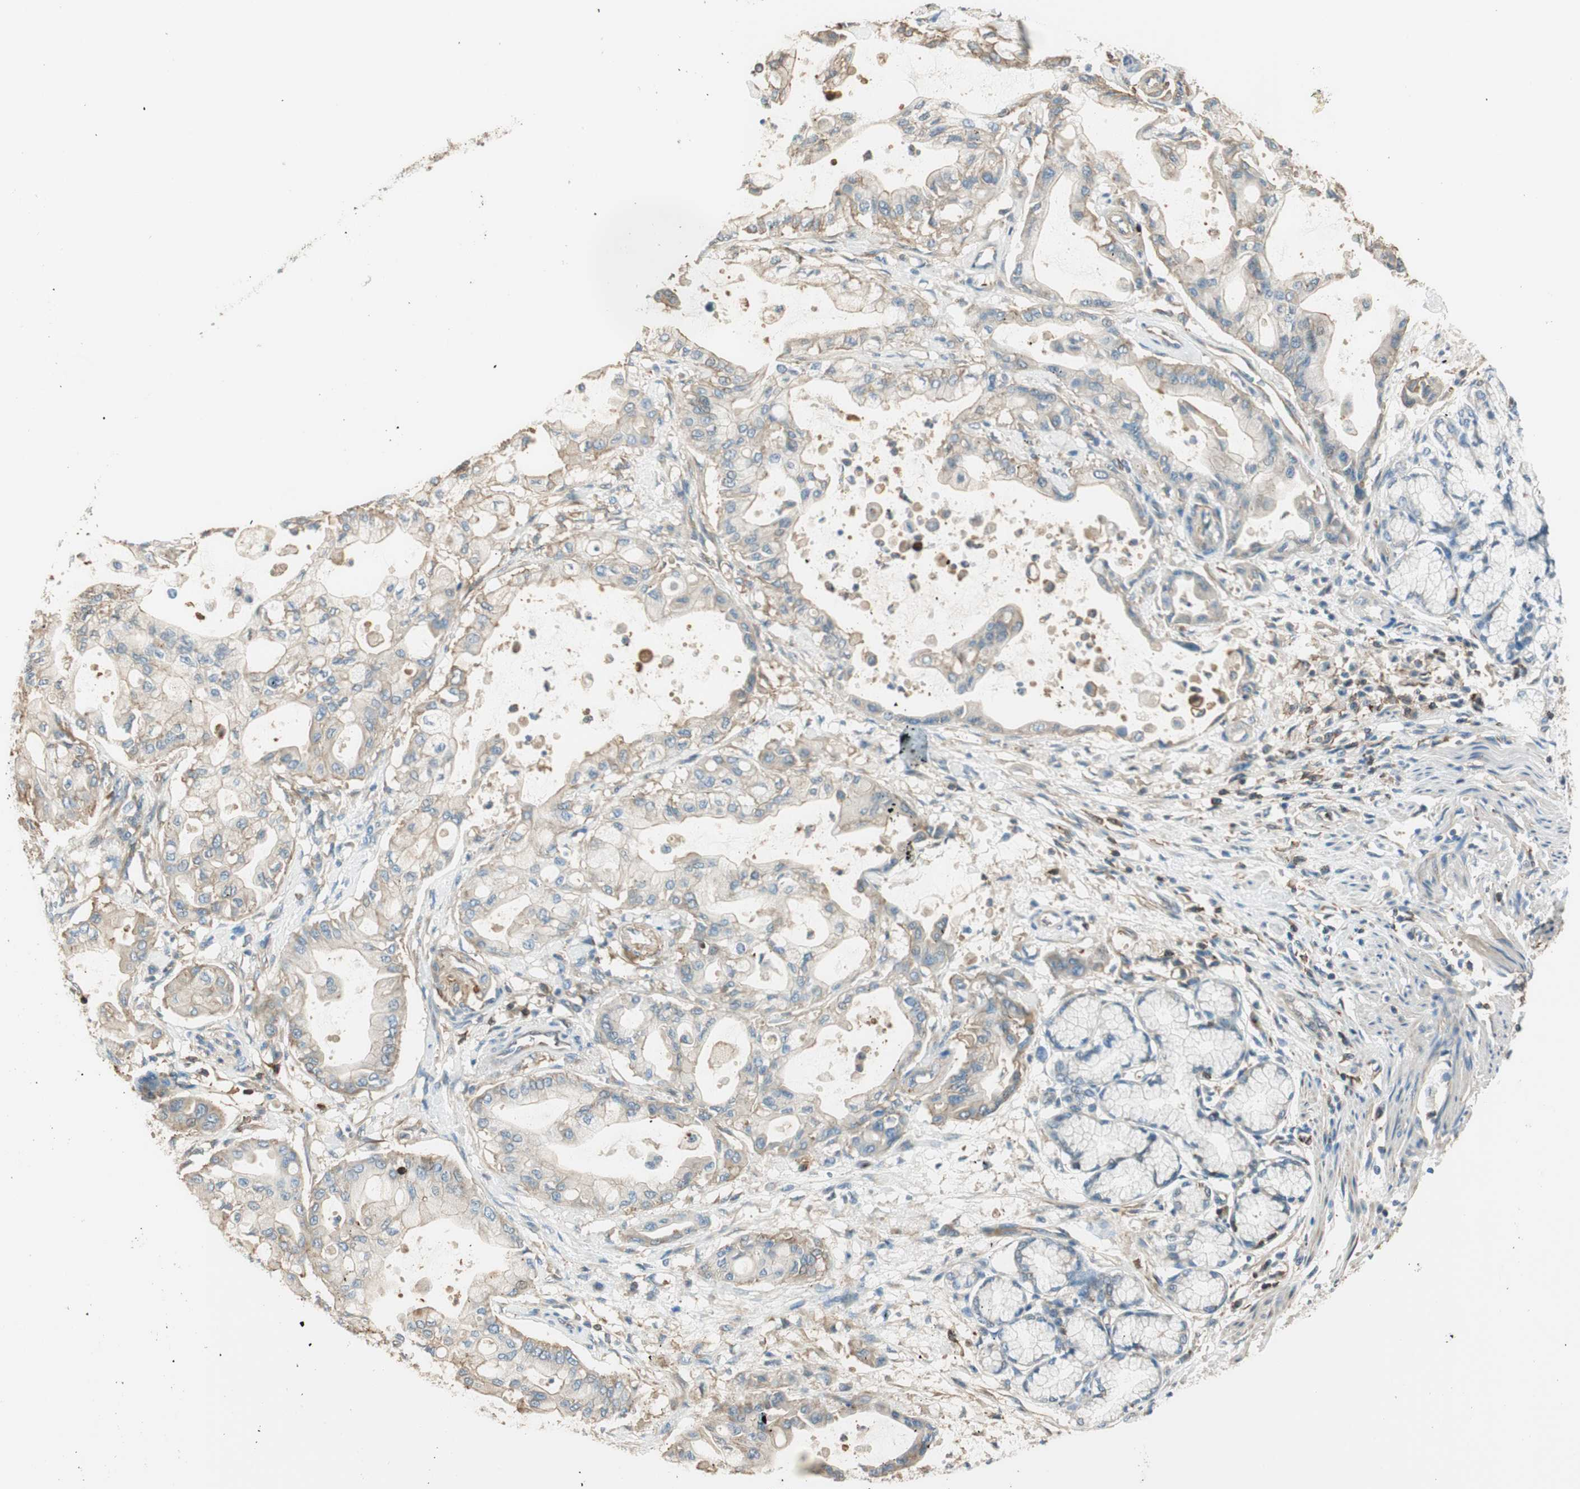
{"staining": {"intensity": "weak", "quantity": ">75%", "location": "cytoplasmic/membranous"}, "tissue": "pancreatic cancer", "cell_type": "Tumor cells", "image_type": "cancer", "snomed": [{"axis": "morphology", "description": "Adenocarcinoma, NOS"}, {"axis": "morphology", "description": "Adenocarcinoma, metastatic, NOS"}, {"axis": "topography", "description": "Lymph node"}, {"axis": "topography", "description": "Pancreas"}, {"axis": "topography", "description": "Duodenum"}], "caption": "Human pancreatic cancer stained for a protein (brown) reveals weak cytoplasmic/membranous positive positivity in about >75% of tumor cells.", "gene": "PI4K2B", "patient": {"sex": "female", "age": 64}}